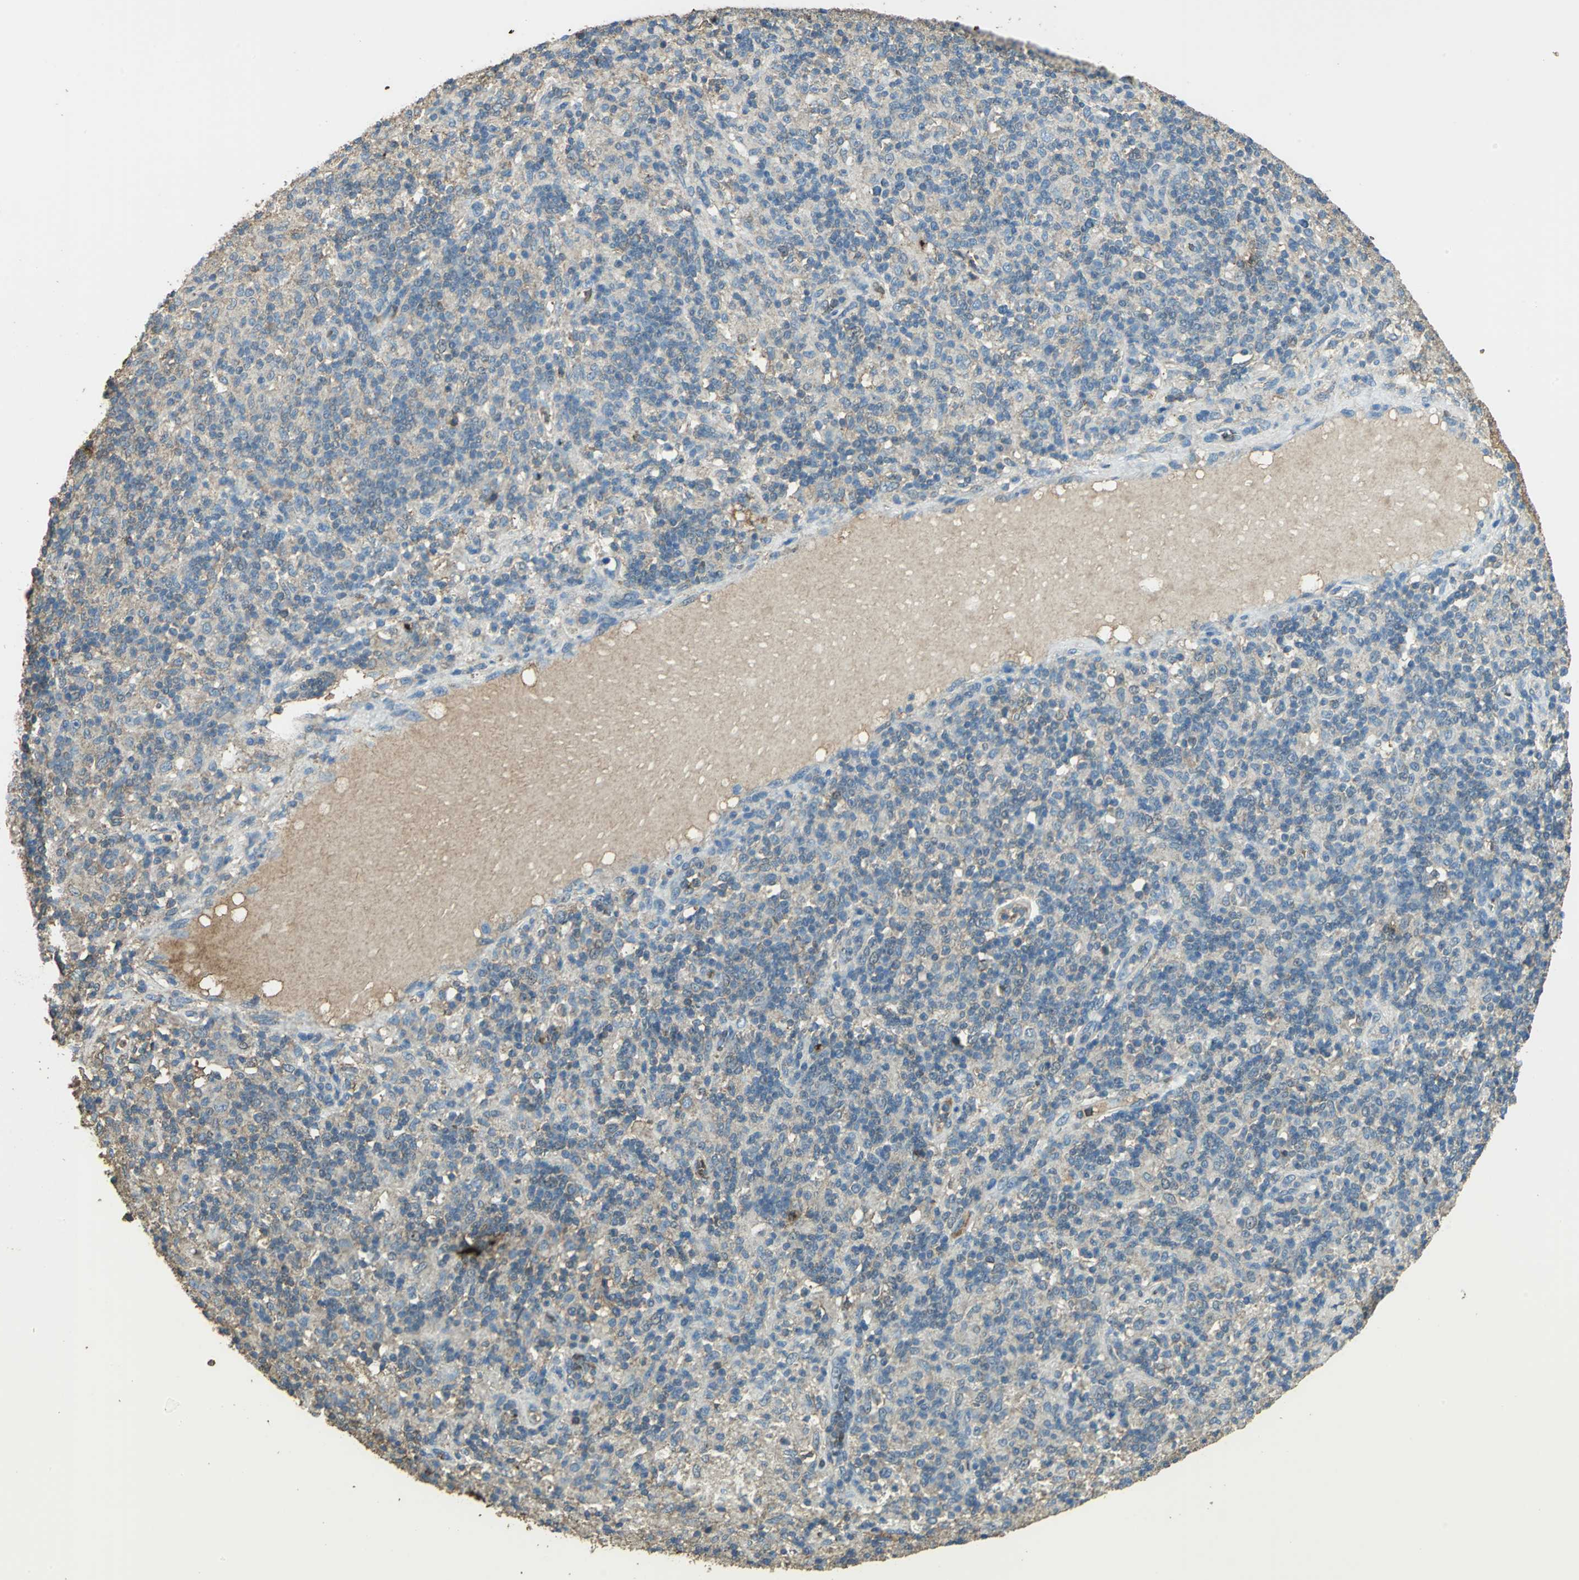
{"staining": {"intensity": "weak", "quantity": "25%-75%", "location": "cytoplasmic/membranous"}, "tissue": "lymphoma", "cell_type": "Tumor cells", "image_type": "cancer", "snomed": [{"axis": "morphology", "description": "Hodgkin's disease, NOS"}, {"axis": "topography", "description": "Lymph node"}], "caption": "The micrograph reveals immunohistochemical staining of Hodgkin's disease. There is weak cytoplasmic/membranous staining is appreciated in about 25%-75% of tumor cells. The protein is stained brown, and the nuclei are stained in blue (DAB IHC with brightfield microscopy, high magnification).", "gene": "TRAPPC2", "patient": {"sex": "male", "age": 70}}